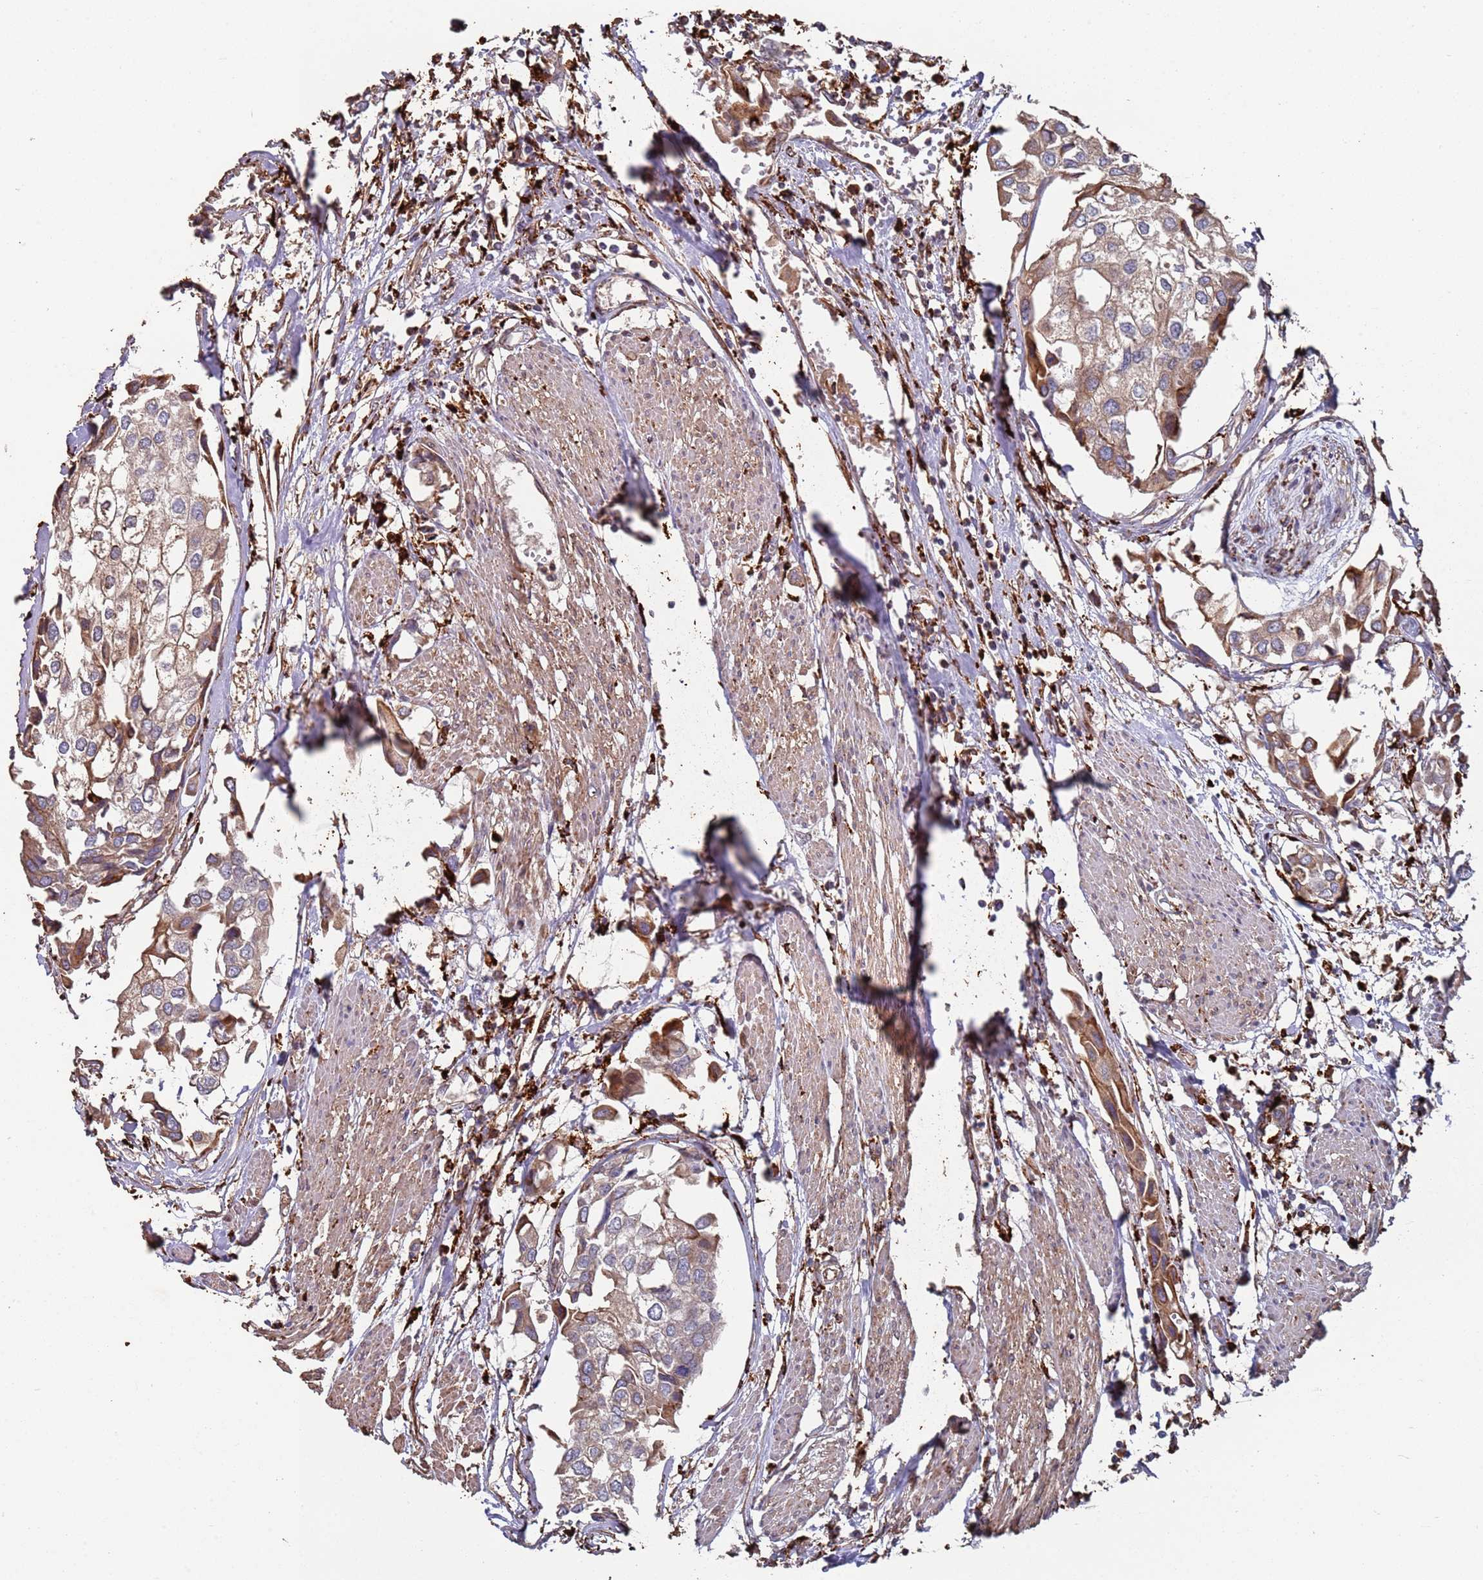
{"staining": {"intensity": "moderate", "quantity": ">75%", "location": "cytoplasmic/membranous"}, "tissue": "urothelial cancer", "cell_type": "Tumor cells", "image_type": "cancer", "snomed": [{"axis": "morphology", "description": "Urothelial carcinoma, High grade"}, {"axis": "topography", "description": "Urinary bladder"}], "caption": "Immunohistochemistry histopathology image of neoplastic tissue: human high-grade urothelial carcinoma stained using IHC displays medium levels of moderate protein expression localized specifically in the cytoplasmic/membranous of tumor cells, appearing as a cytoplasmic/membranous brown color.", "gene": "LACC1", "patient": {"sex": "male", "age": 64}}